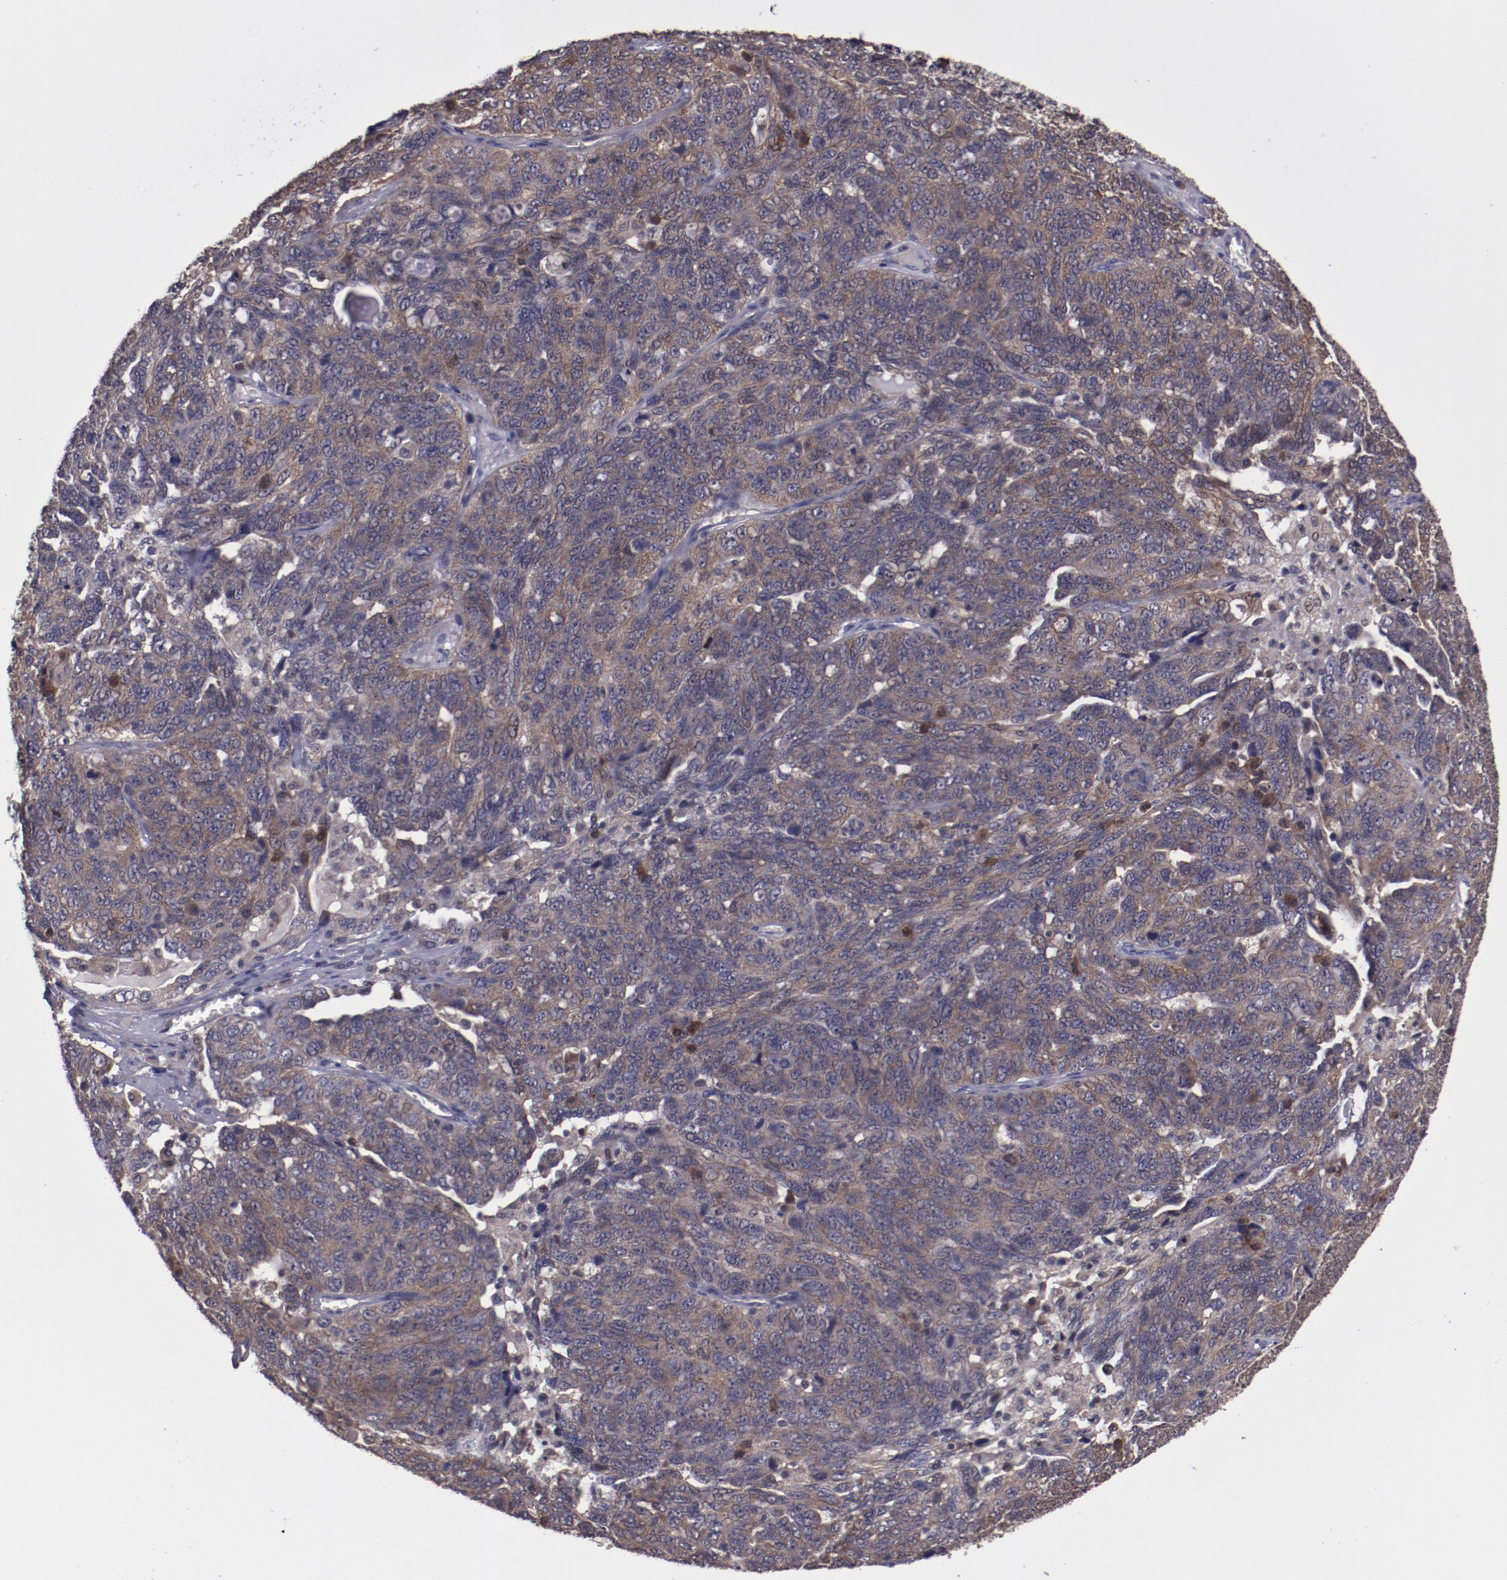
{"staining": {"intensity": "moderate", "quantity": ">75%", "location": "cytoplasmic/membranous"}, "tissue": "ovarian cancer", "cell_type": "Tumor cells", "image_type": "cancer", "snomed": [{"axis": "morphology", "description": "Cystadenocarcinoma, serous, NOS"}, {"axis": "topography", "description": "Ovary"}], "caption": "This image reveals IHC staining of ovarian serous cystadenocarcinoma, with medium moderate cytoplasmic/membranous positivity in approximately >75% of tumor cells.", "gene": "FTSJ1", "patient": {"sex": "female", "age": 71}}